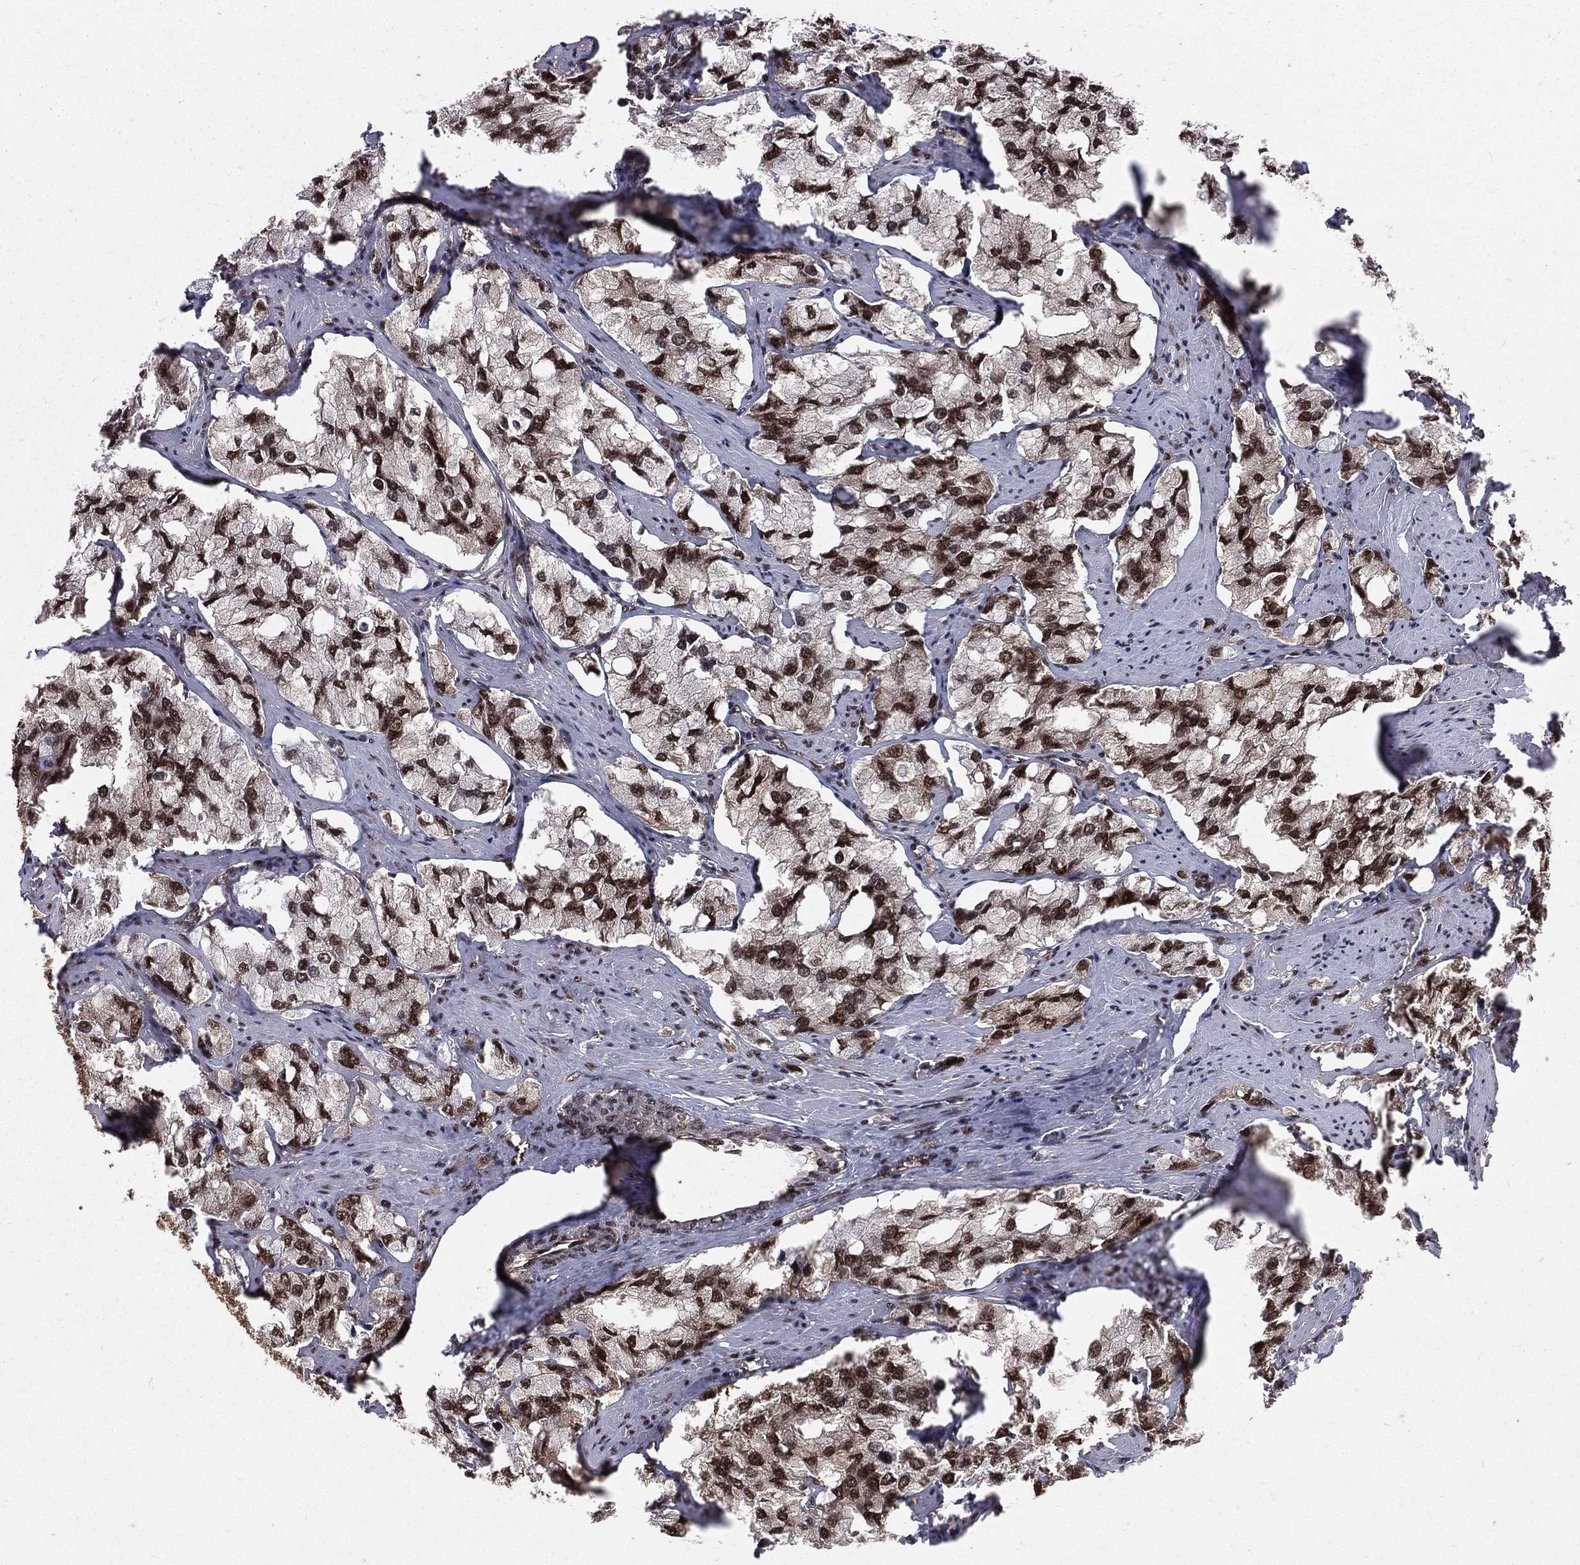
{"staining": {"intensity": "strong", "quantity": ">75%", "location": "nuclear"}, "tissue": "prostate cancer", "cell_type": "Tumor cells", "image_type": "cancer", "snomed": [{"axis": "morphology", "description": "Adenocarcinoma, NOS"}, {"axis": "topography", "description": "Prostate and seminal vesicle, NOS"}, {"axis": "topography", "description": "Prostate"}], "caption": "Human prostate cancer stained for a protein (brown) reveals strong nuclear positive positivity in approximately >75% of tumor cells.", "gene": "COPS4", "patient": {"sex": "male", "age": 64}}